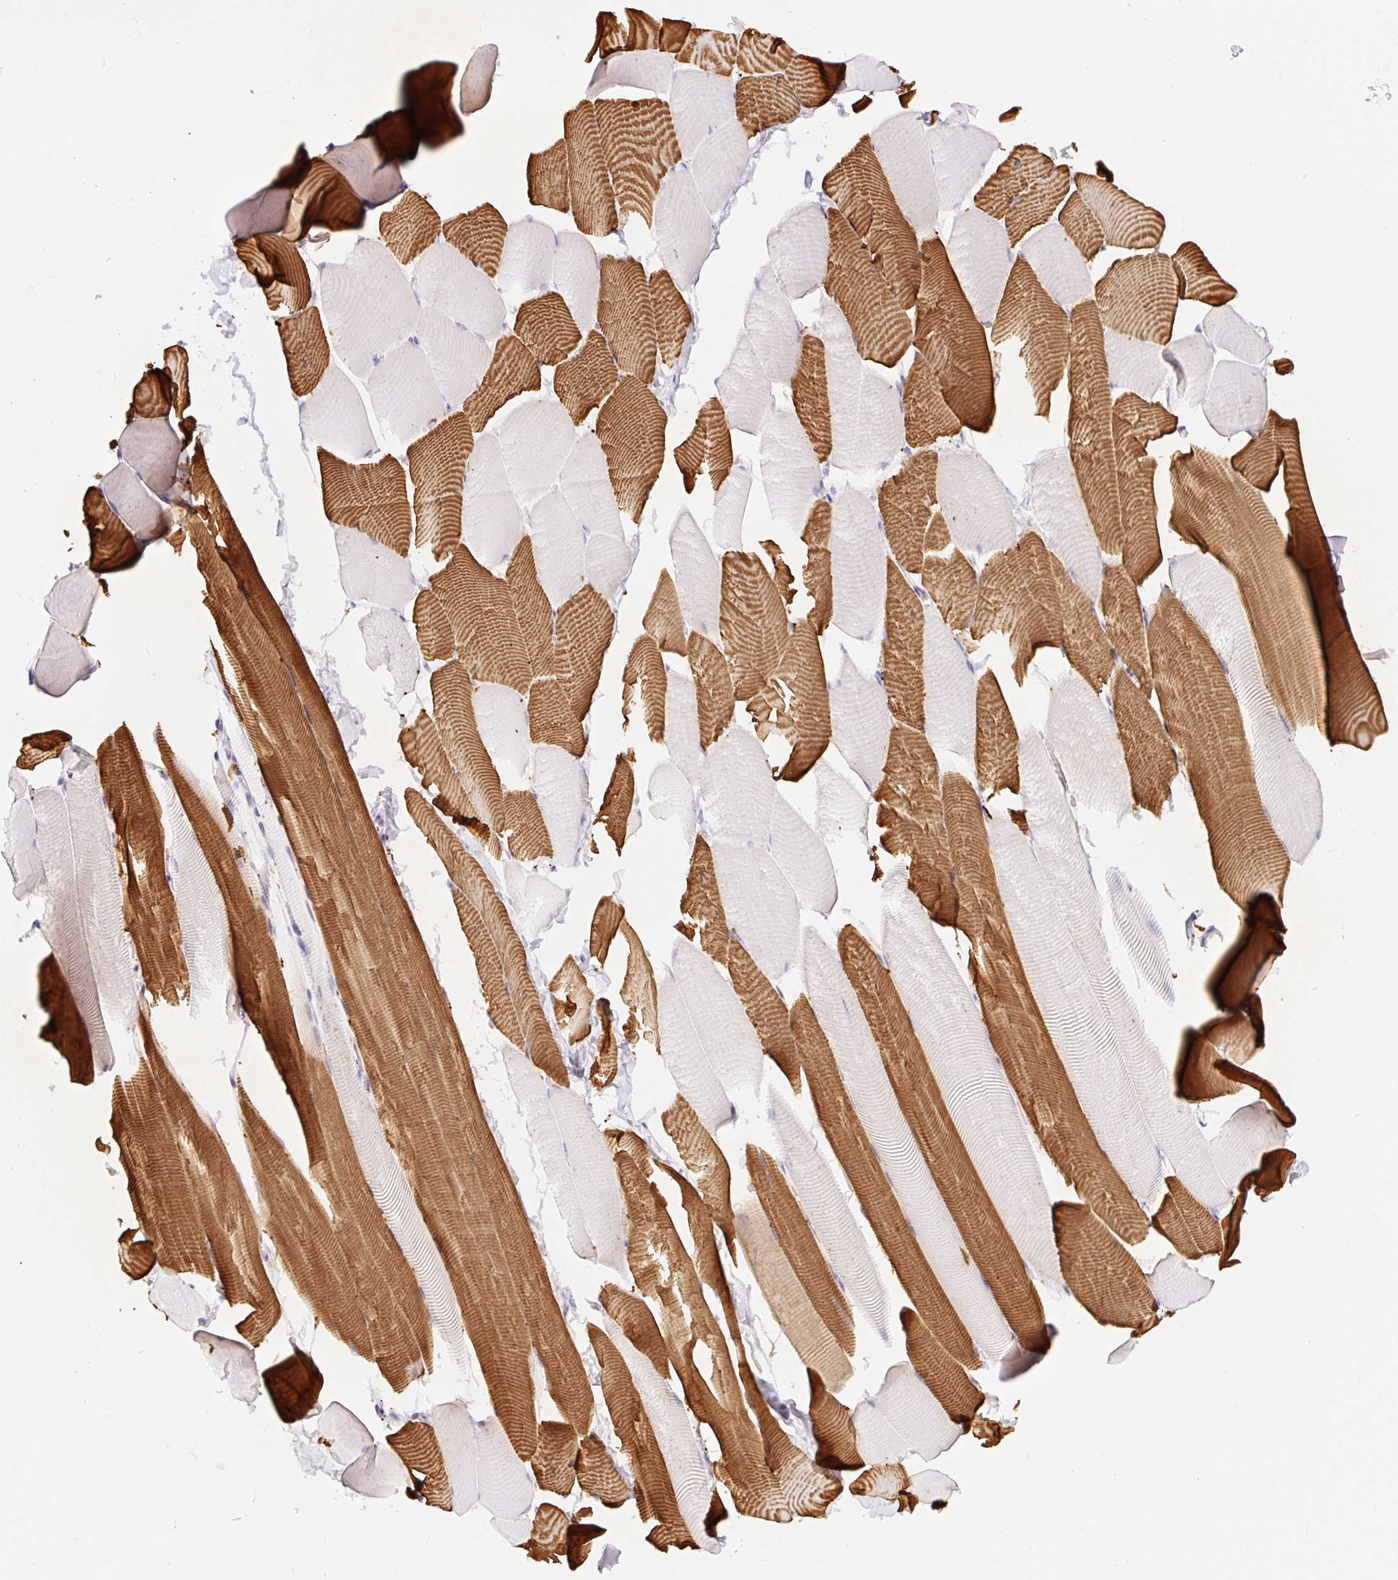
{"staining": {"intensity": "strong", "quantity": "25%-75%", "location": "cytoplasmic/membranous"}, "tissue": "skeletal muscle", "cell_type": "Myocytes", "image_type": "normal", "snomed": [{"axis": "morphology", "description": "Normal tissue, NOS"}, {"axis": "topography", "description": "Skeletal muscle"}], "caption": "IHC staining of normal skeletal muscle, which displays high levels of strong cytoplasmic/membranous staining in approximately 25%-75% of myocytes indicating strong cytoplasmic/membranous protein staining. The staining was performed using DAB (brown) for protein detection and nuclei were counterstained in hematoxylin (blue).", "gene": "FOCAD", "patient": {"sex": "male", "age": 25}}